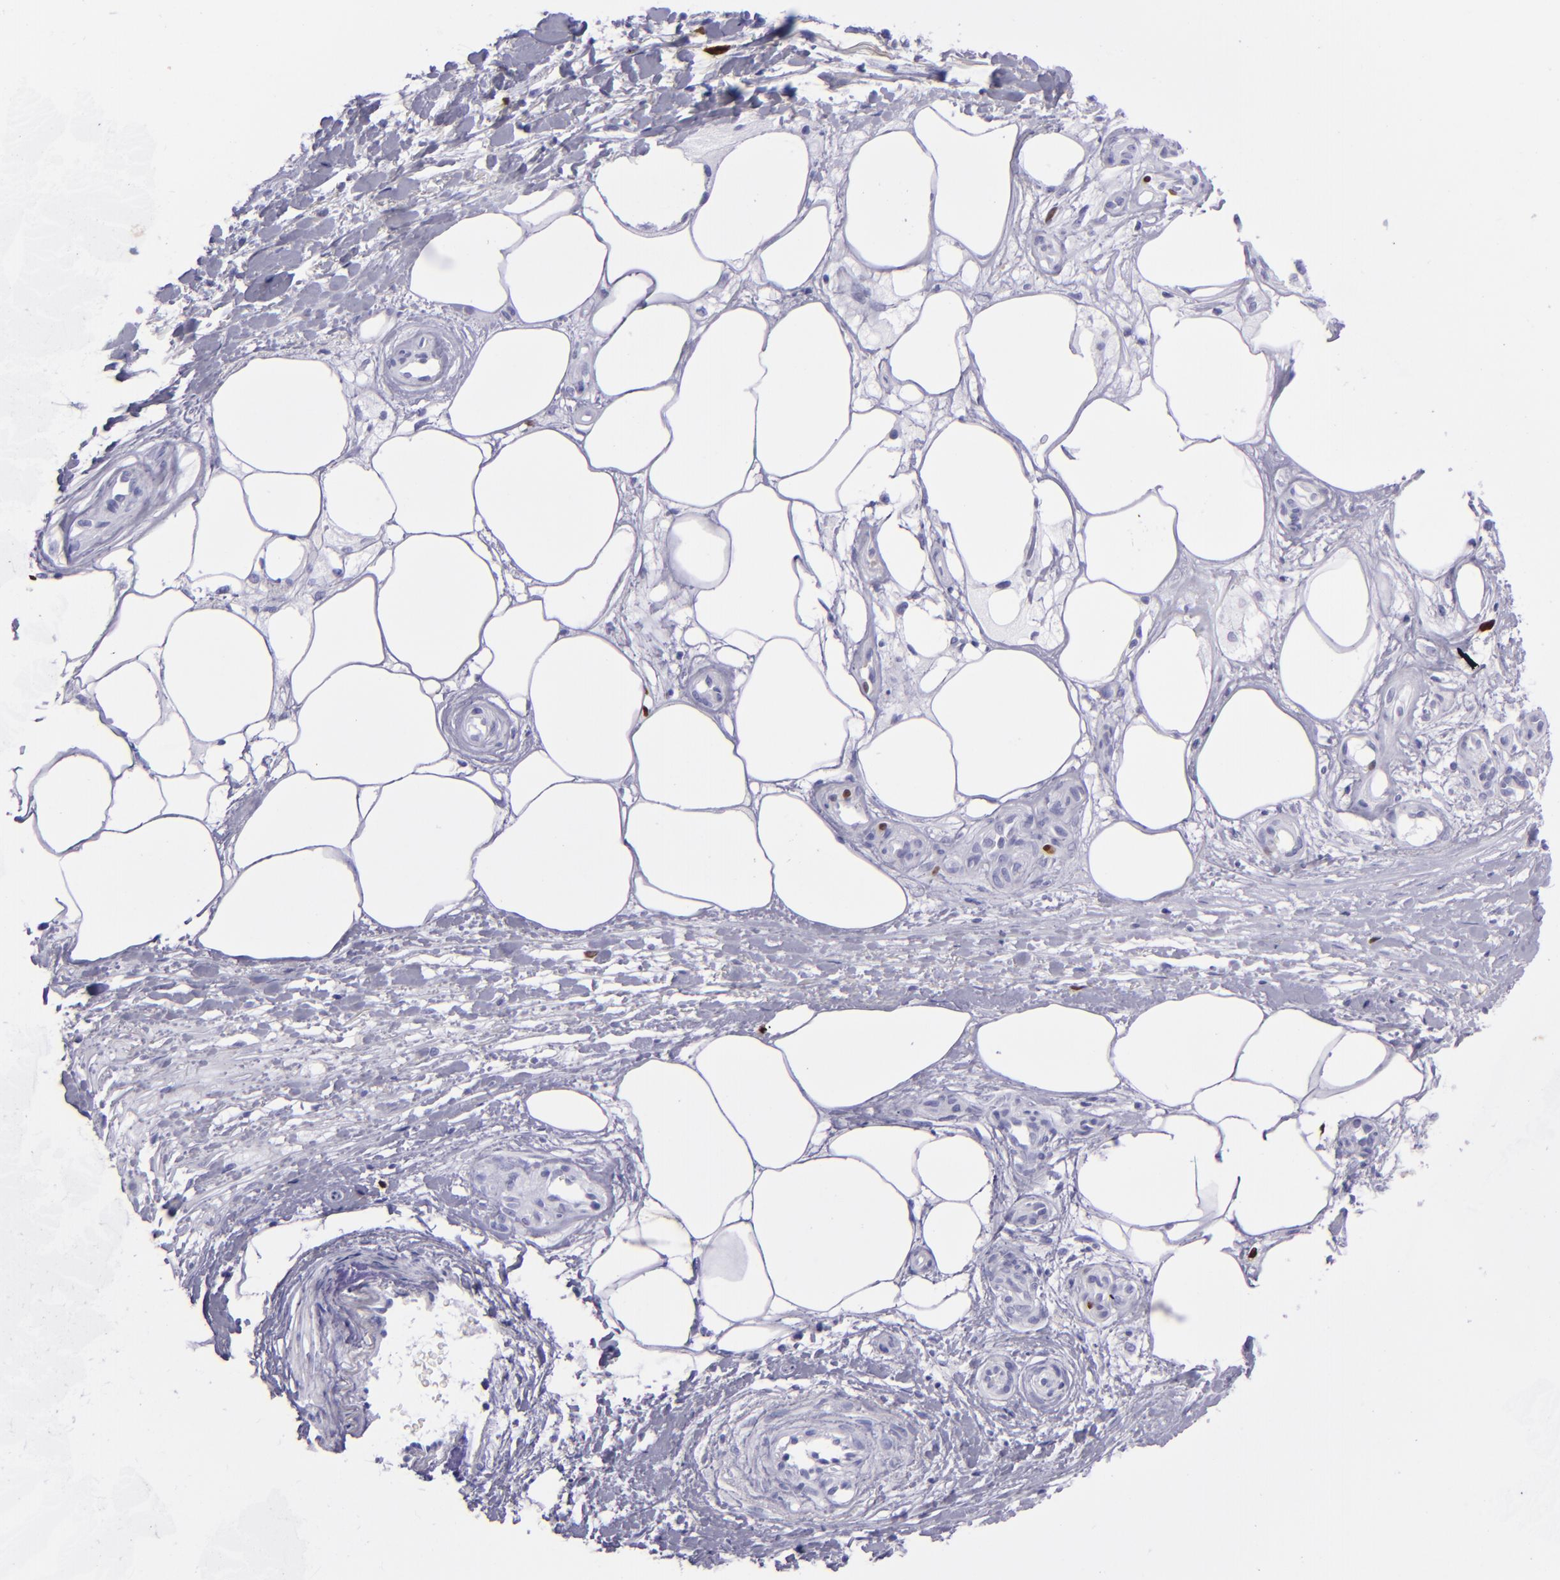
{"staining": {"intensity": "strong", "quantity": "<25%", "location": "nuclear"}, "tissue": "melanoma", "cell_type": "Tumor cells", "image_type": "cancer", "snomed": [{"axis": "morphology", "description": "Malignant melanoma, NOS"}, {"axis": "topography", "description": "Skin"}], "caption": "Brown immunohistochemical staining in malignant melanoma demonstrates strong nuclear staining in about <25% of tumor cells.", "gene": "TOP2A", "patient": {"sex": "female", "age": 85}}